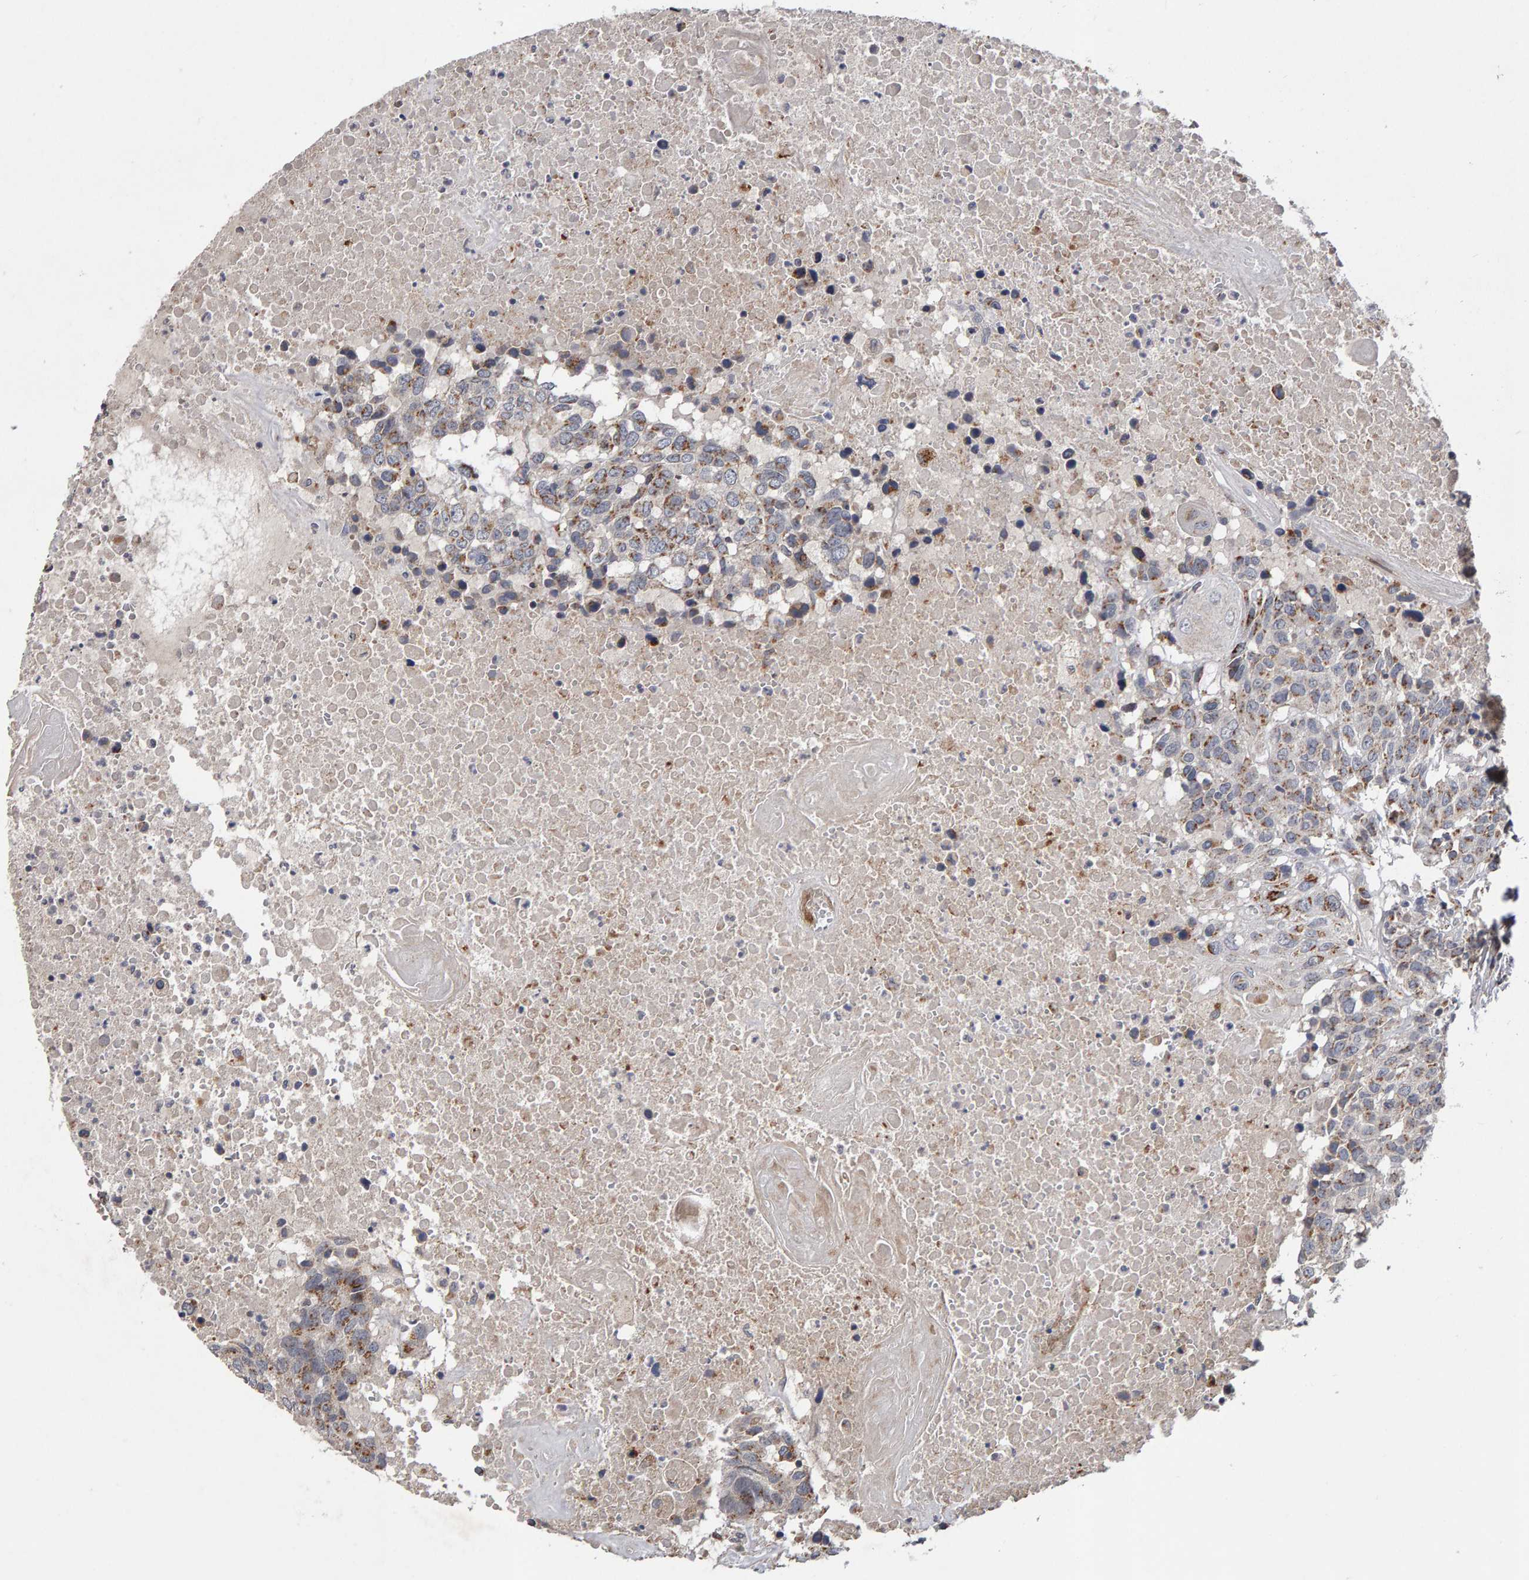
{"staining": {"intensity": "moderate", "quantity": ">75%", "location": "cytoplasmic/membranous"}, "tissue": "head and neck cancer", "cell_type": "Tumor cells", "image_type": "cancer", "snomed": [{"axis": "morphology", "description": "Squamous cell carcinoma, NOS"}, {"axis": "topography", "description": "Head-Neck"}], "caption": "This is an image of IHC staining of squamous cell carcinoma (head and neck), which shows moderate expression in the cytoplasmic/membranous of tumor cells.", "gene": "CANT1", "patient": {"sex": "male", "age": 66}}